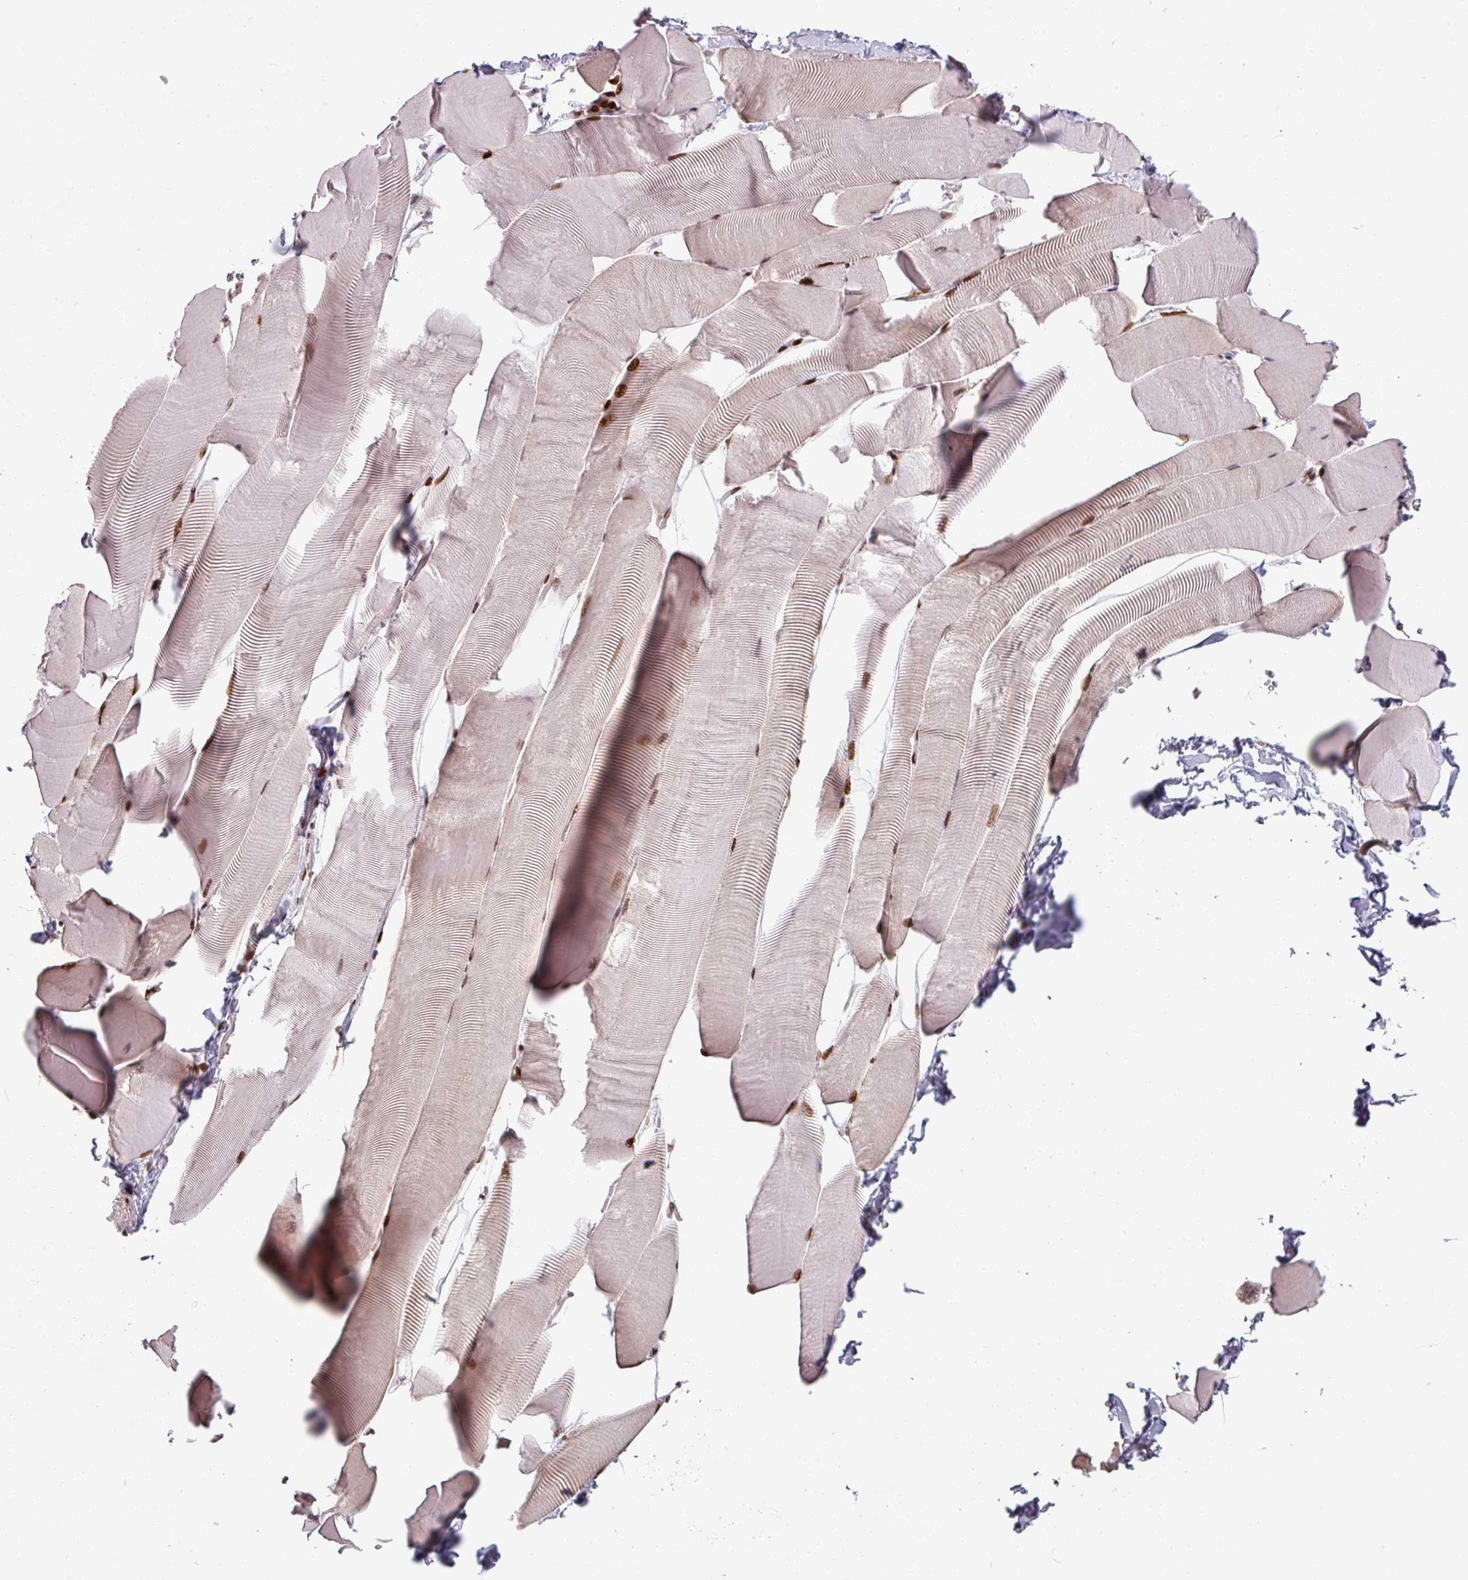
{"staining": {"intensity": "moderate", "quantity": ">75%", "location": "nuclear"}, "tissue": "skeletal muscle", "cell_type": "Myocytes", "image_type": "normal", "snomed": [{"axis": "morphology", "description": "Normal tissue, NOS"}, {"axis": "topography", "description": "Skeletal muscle"}], "caption": "Protein analysis of benign skeletal muscle reveals moderate nuclear positivity in about >75% of myocytes.", "gene": "NCOR1", "patient": {"sex": "male", "age": 25}}